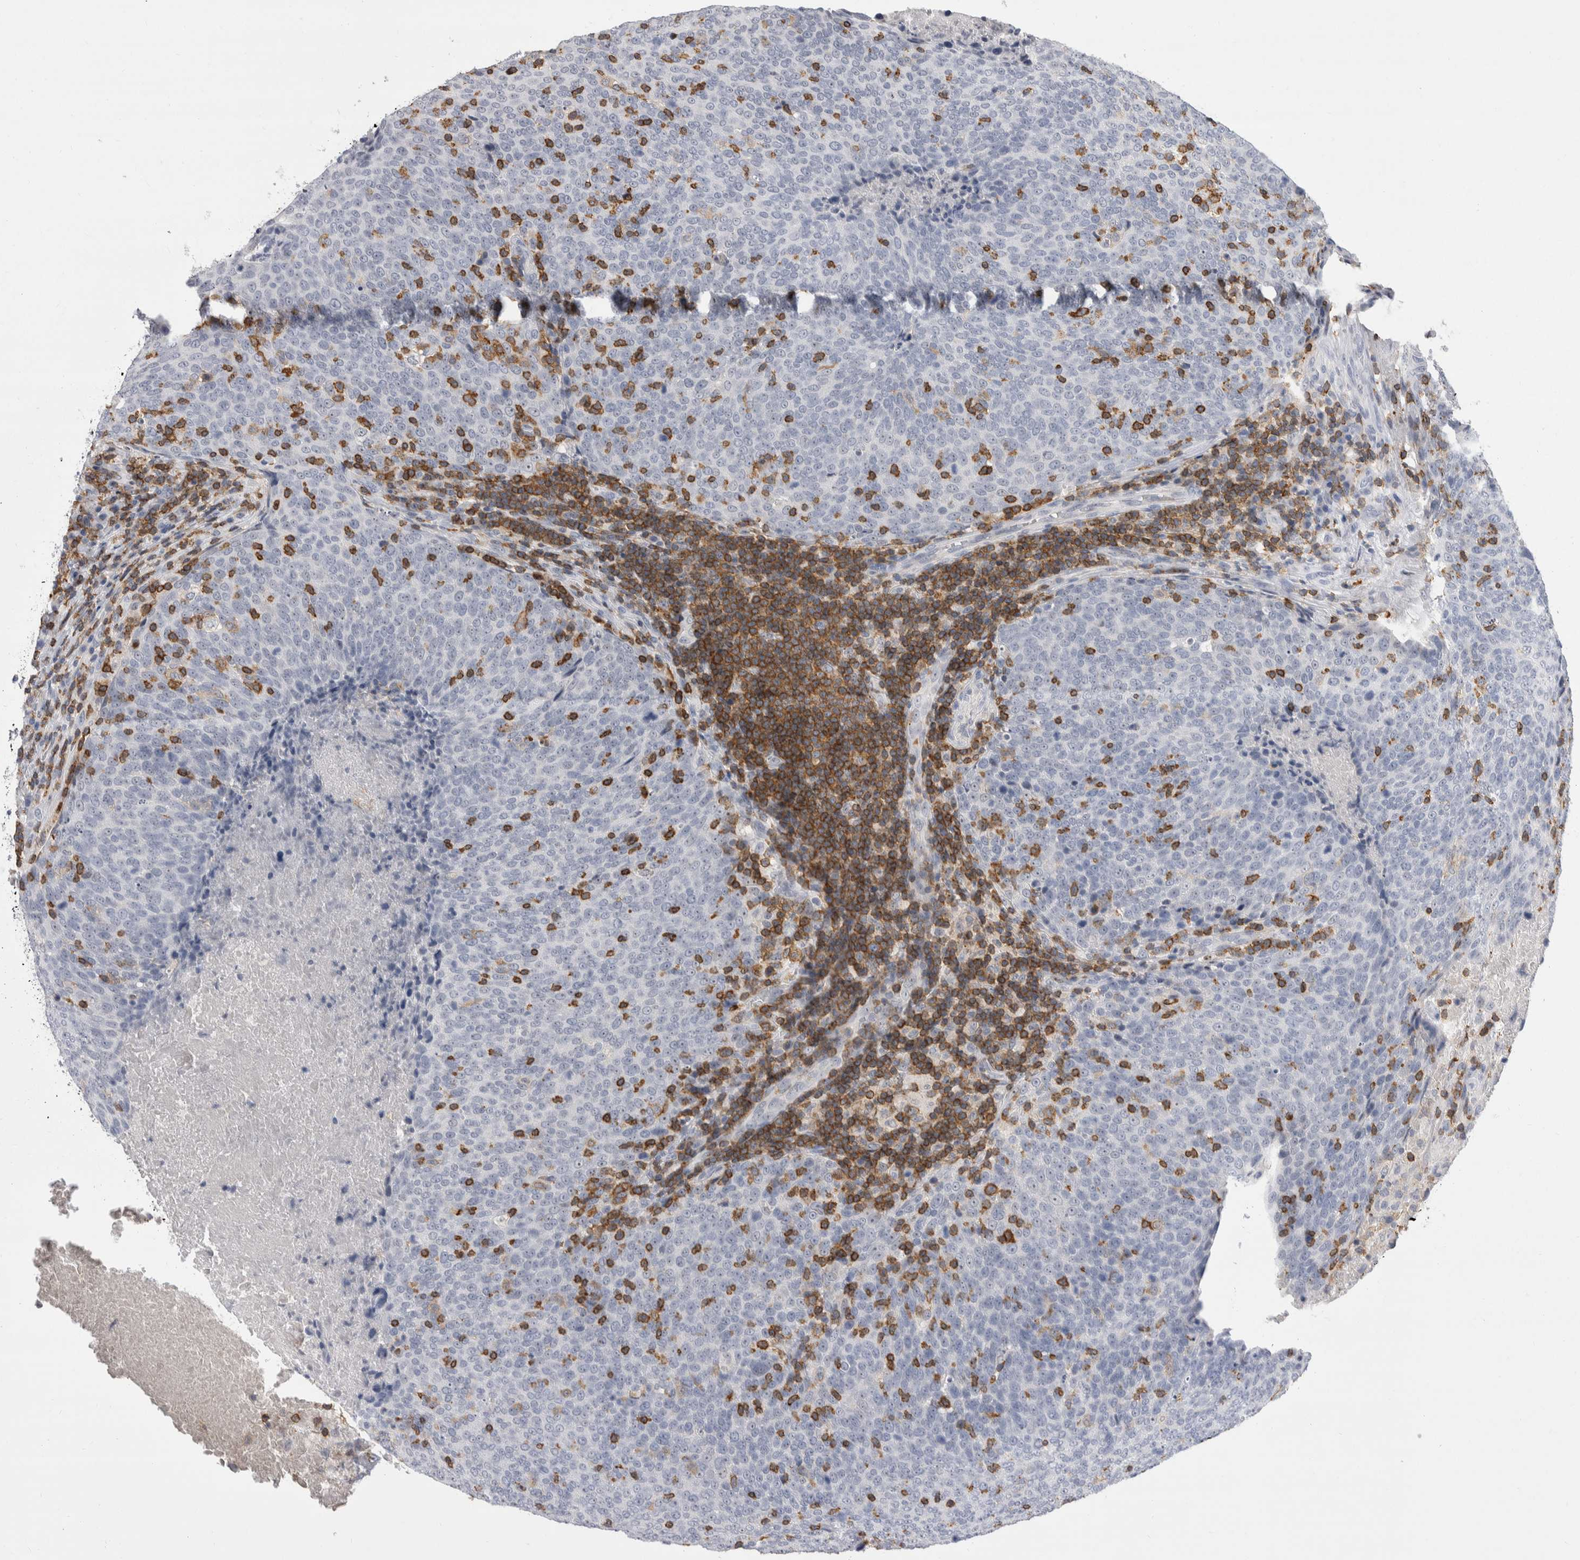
{"staining": {"intensity": "negative", "quantity": "none", "location": "none"}, "tissue": "head and neck cancer", "cell_type": "Tumor cells", "image_type": "cancer", "snomed": [{"axis": "morphology", "description": "Squamous cell carcinoma, NOS"}, {"axis": "morphology", "description": "Squamous cell carcinoma, metastatic, NOS"}, {"axis": "topography", "description": "Lymph node"}, {"axis": "topography", "description": "Head-Neck"}], "caption": "This is an immunohistochemistry photomicrograph of head and neck cancer. There is no positivity in tumor cells.", "gene": "CEP295NL", "patient": {"sex": "male", "age": 62}}